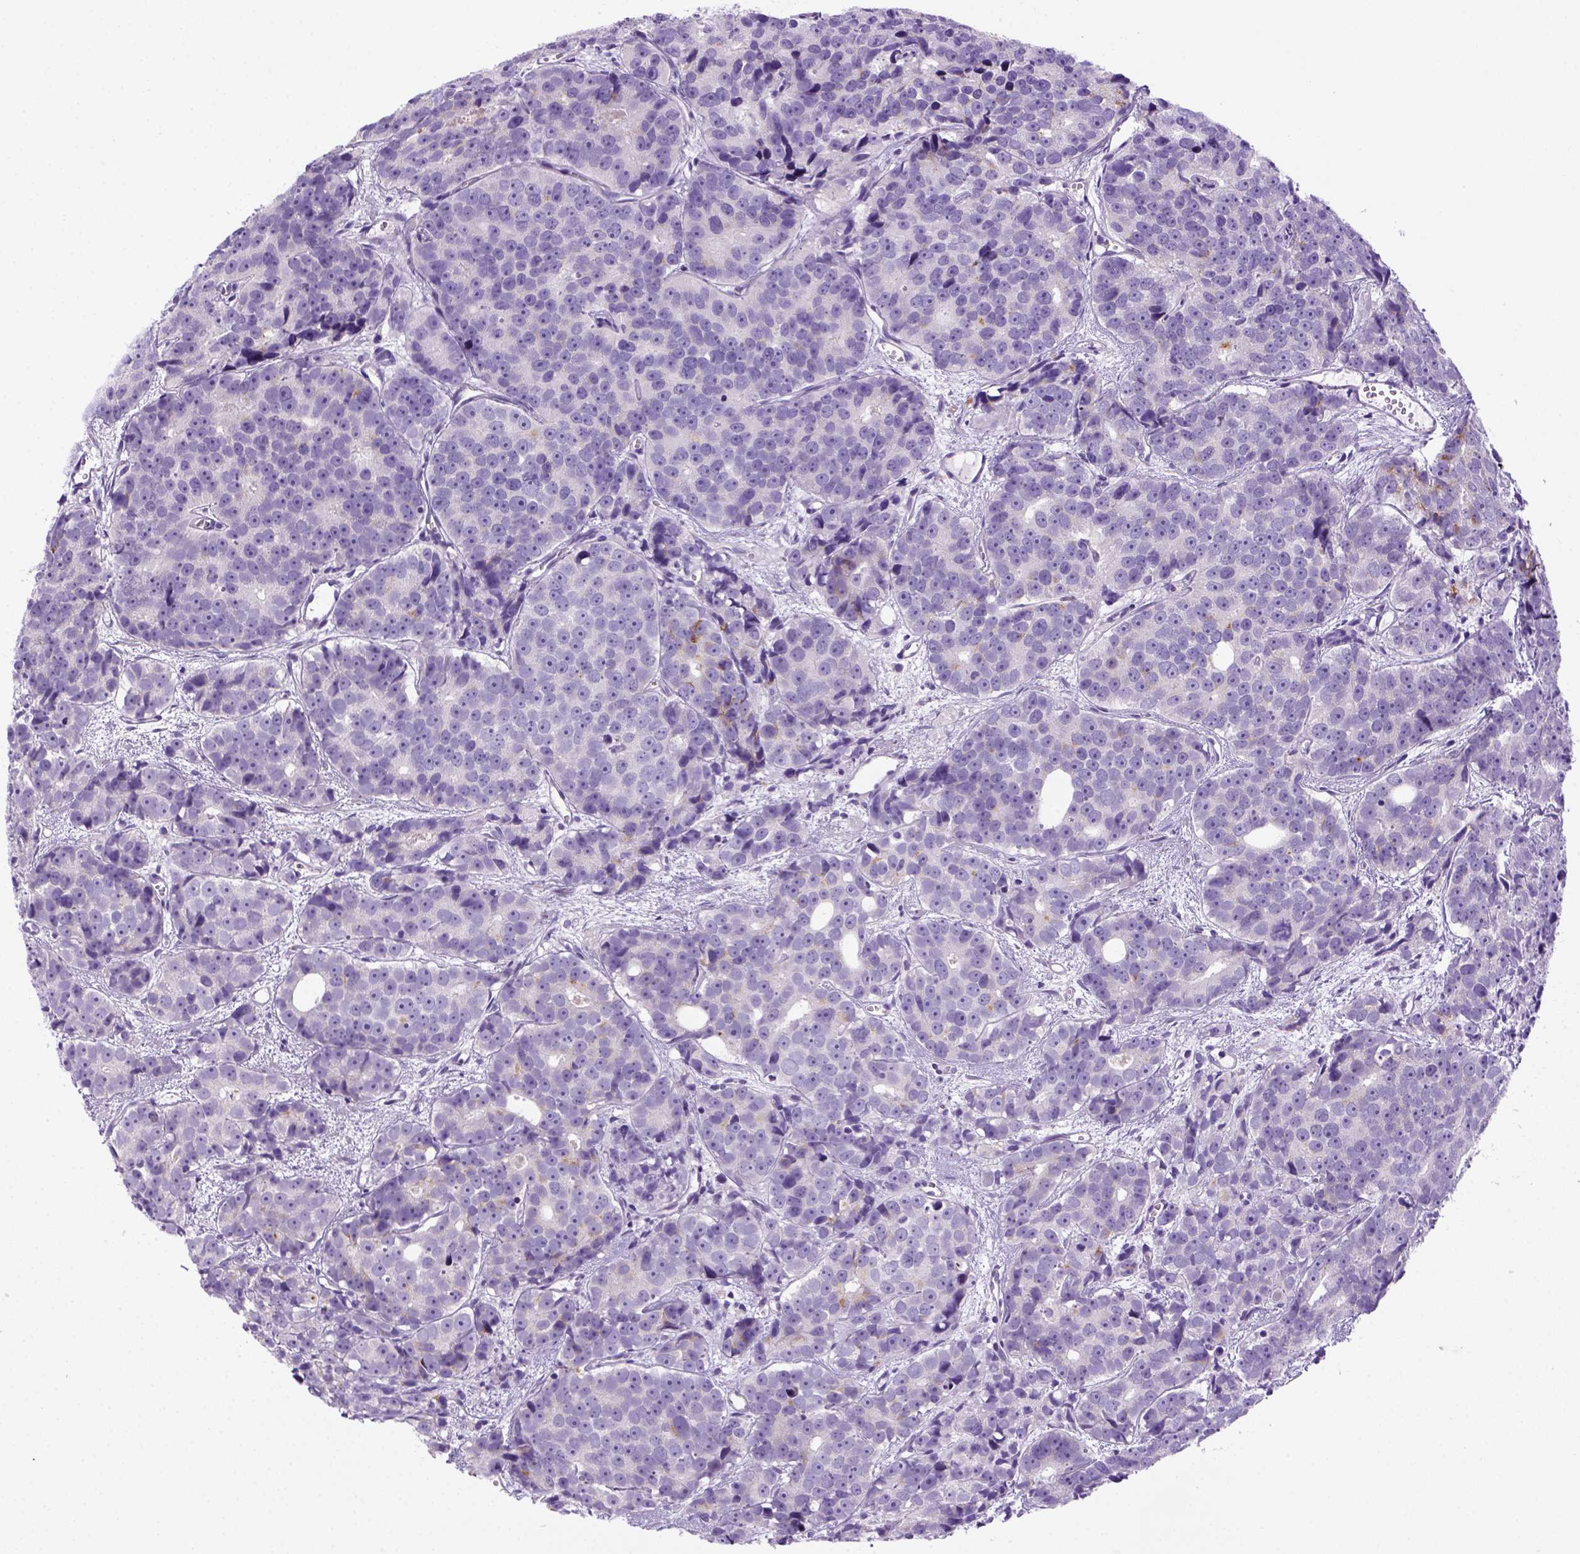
{"staining": {"intensity": "negative", "quantity": "none", "location": "none"}, "tissue": "prostate cancer", "cell_type": "Tumor cells", "image_type": "cancer", "snomed": [{"axis": "morphology", "description": "Adenocarcinoma, High grade"}, {"axis": "topography", "description": "Prostate"}], "caption": "A photomicrograph of human prostate cancer (adenocarcinoma (high-grade)) is negative for staining in tumor cells.", "gene": "DNAH11", "patient": {"sex": "male", "age": 77}}